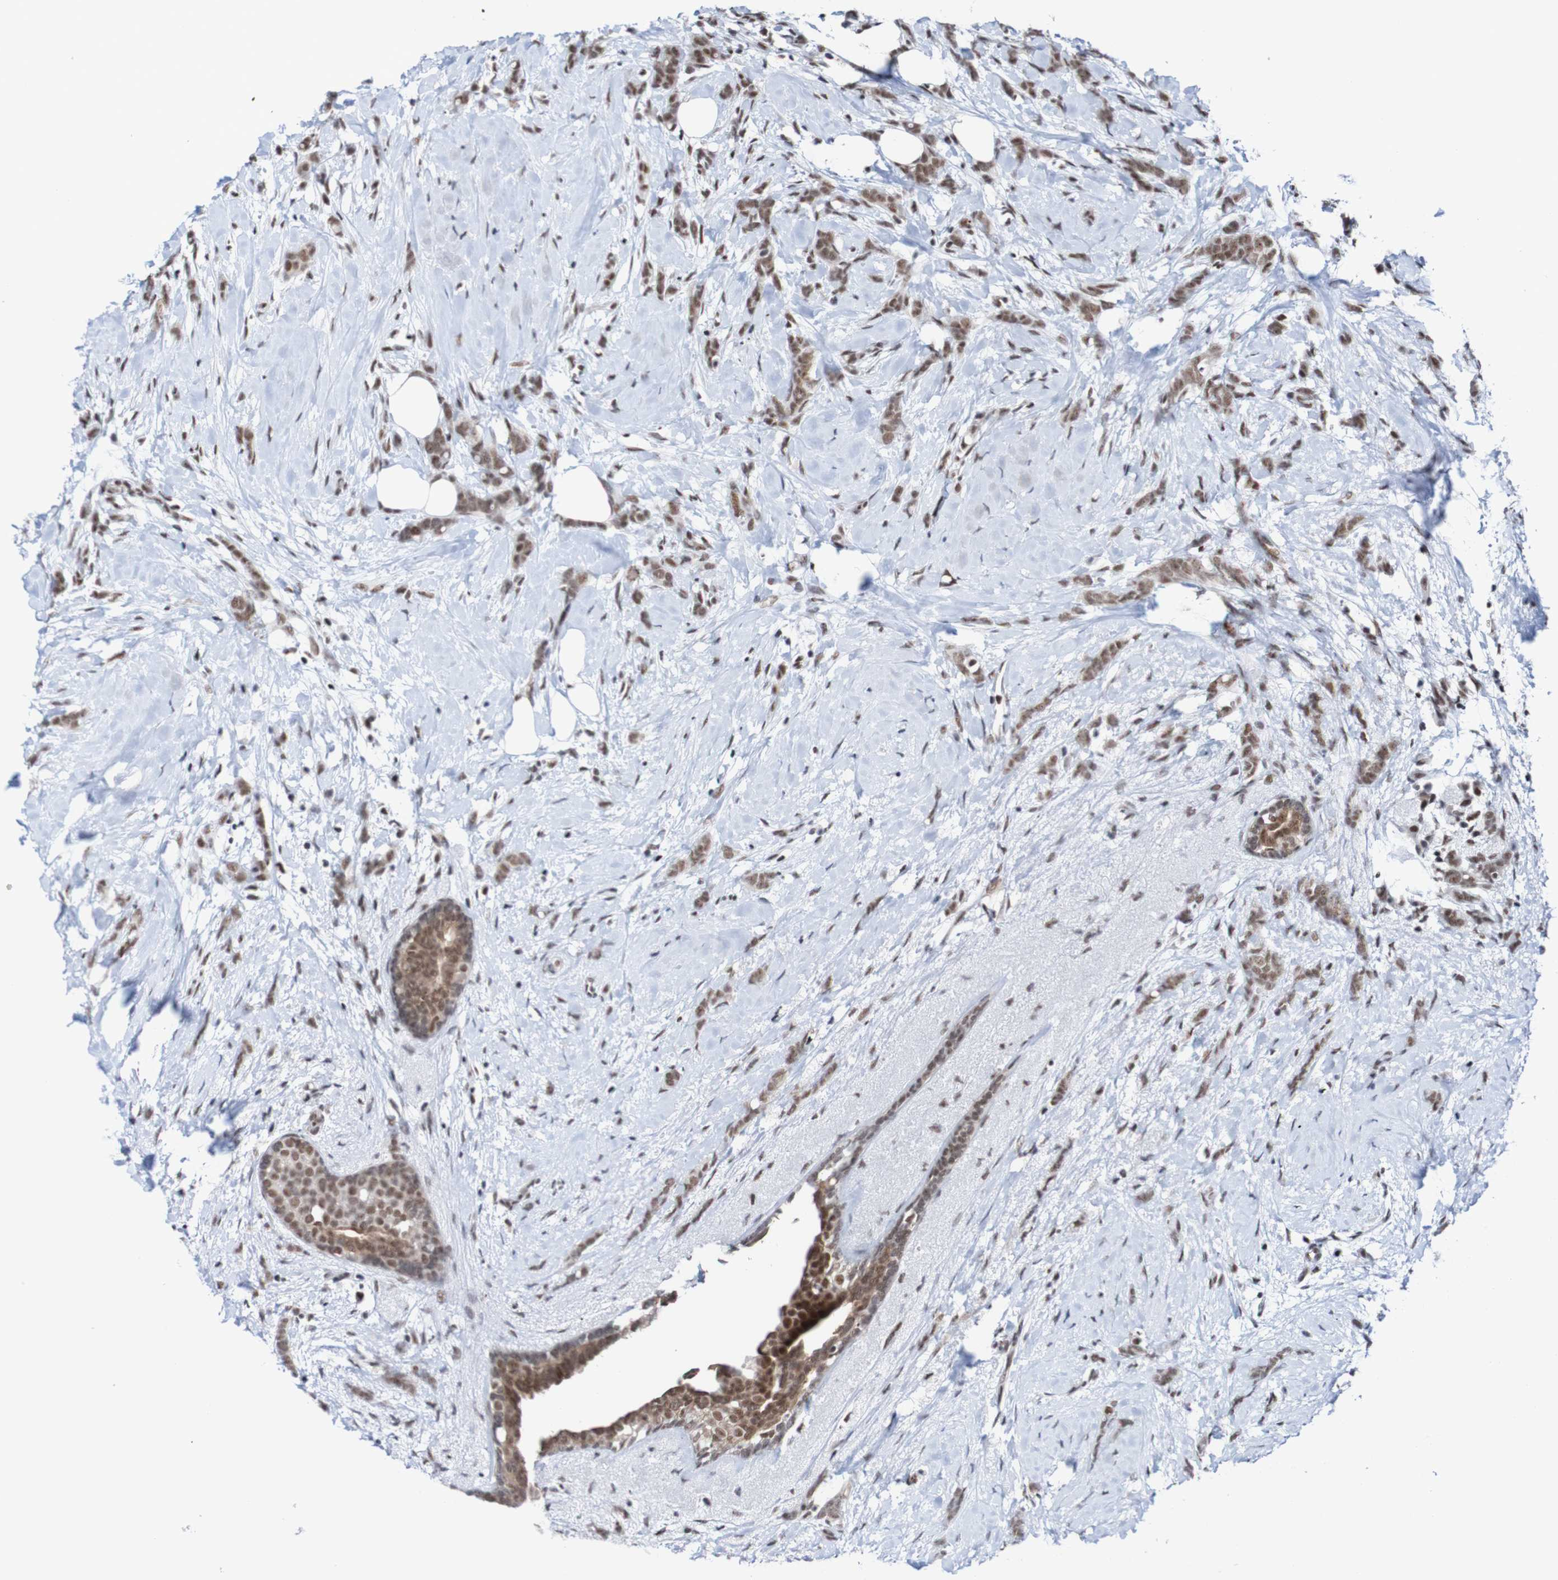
{"staining": {"intensity": "moderate", "quantity": ">75%", "location": "nuclear"}, "tissue": "breast cancer", "cell_type": "Tumor cells", "image_type": "cancer", "snomed": [{"axis": "morphology", "description": "Lobular carcinoma, in situ"}, {"axis": "morphology", "description": "Lobular carcinoma"}, {"axis": "topography", "description": "Breast"}], "caption": "A micrograph of human breast lobular carcinoma stained for a protein shows moderate nuclear brown staining in tumor cells.", "gene": "CDC5L", "patient": {"sex": "female", "age": 41}}